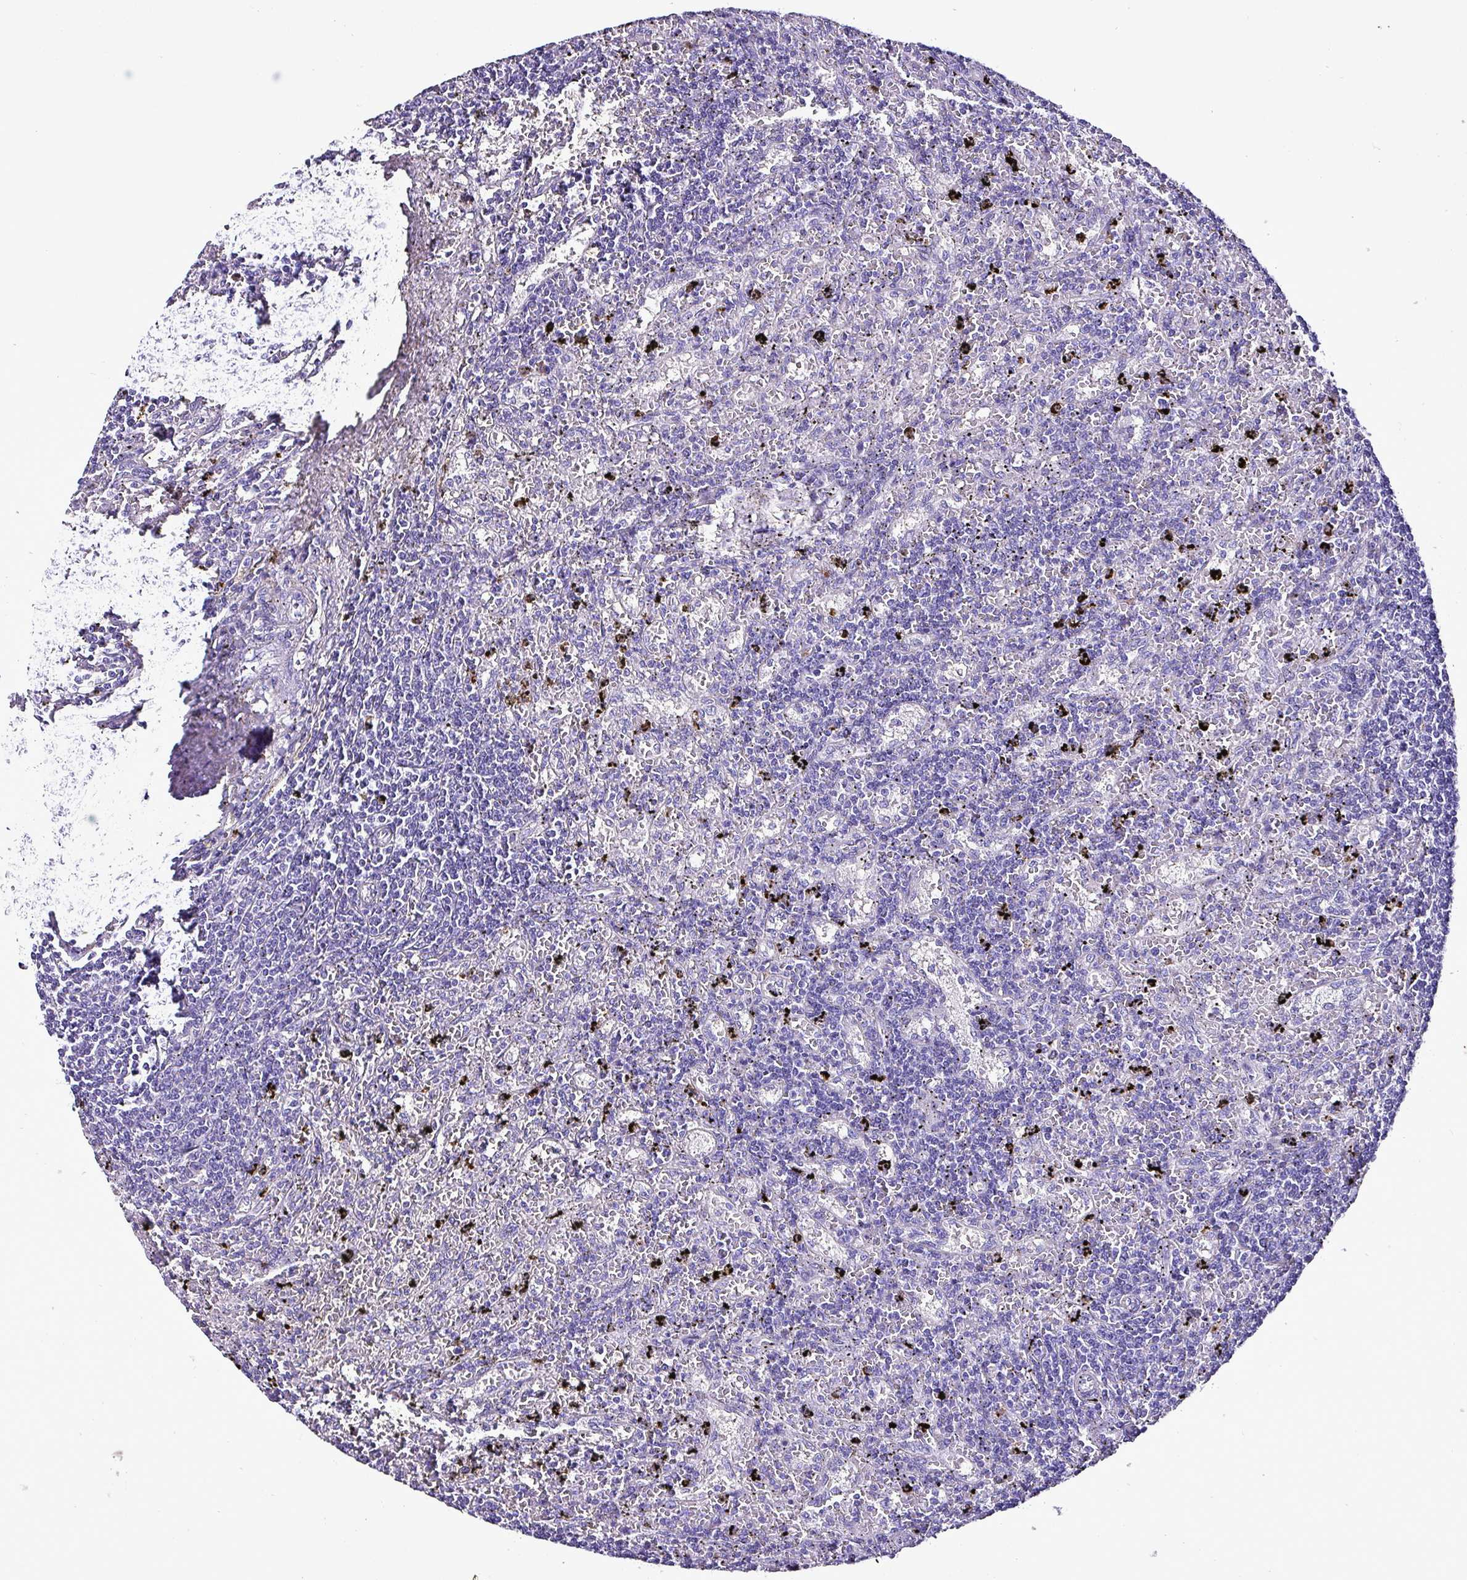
{"staining": {"intensity": "negative", "quantity": "none", "location": "none"}, "tissue": "lymphoma", "cell_type": "Tumor cells", "image_type": "cancer", "snomed": [{"axis": "morphology", "description": "Malignant lymphoma, non-Hodgkin's type, Low grade"}, {"axis": "topography", "description": "Spleen"}], "caption": "Immunohistochemical staining of human low-grade malignant lymphoma, non-Hodgkin's type displays no significant positivity in tumor cells.", "gene": "HP", "patient": {"sex": "male", "age": 76}}